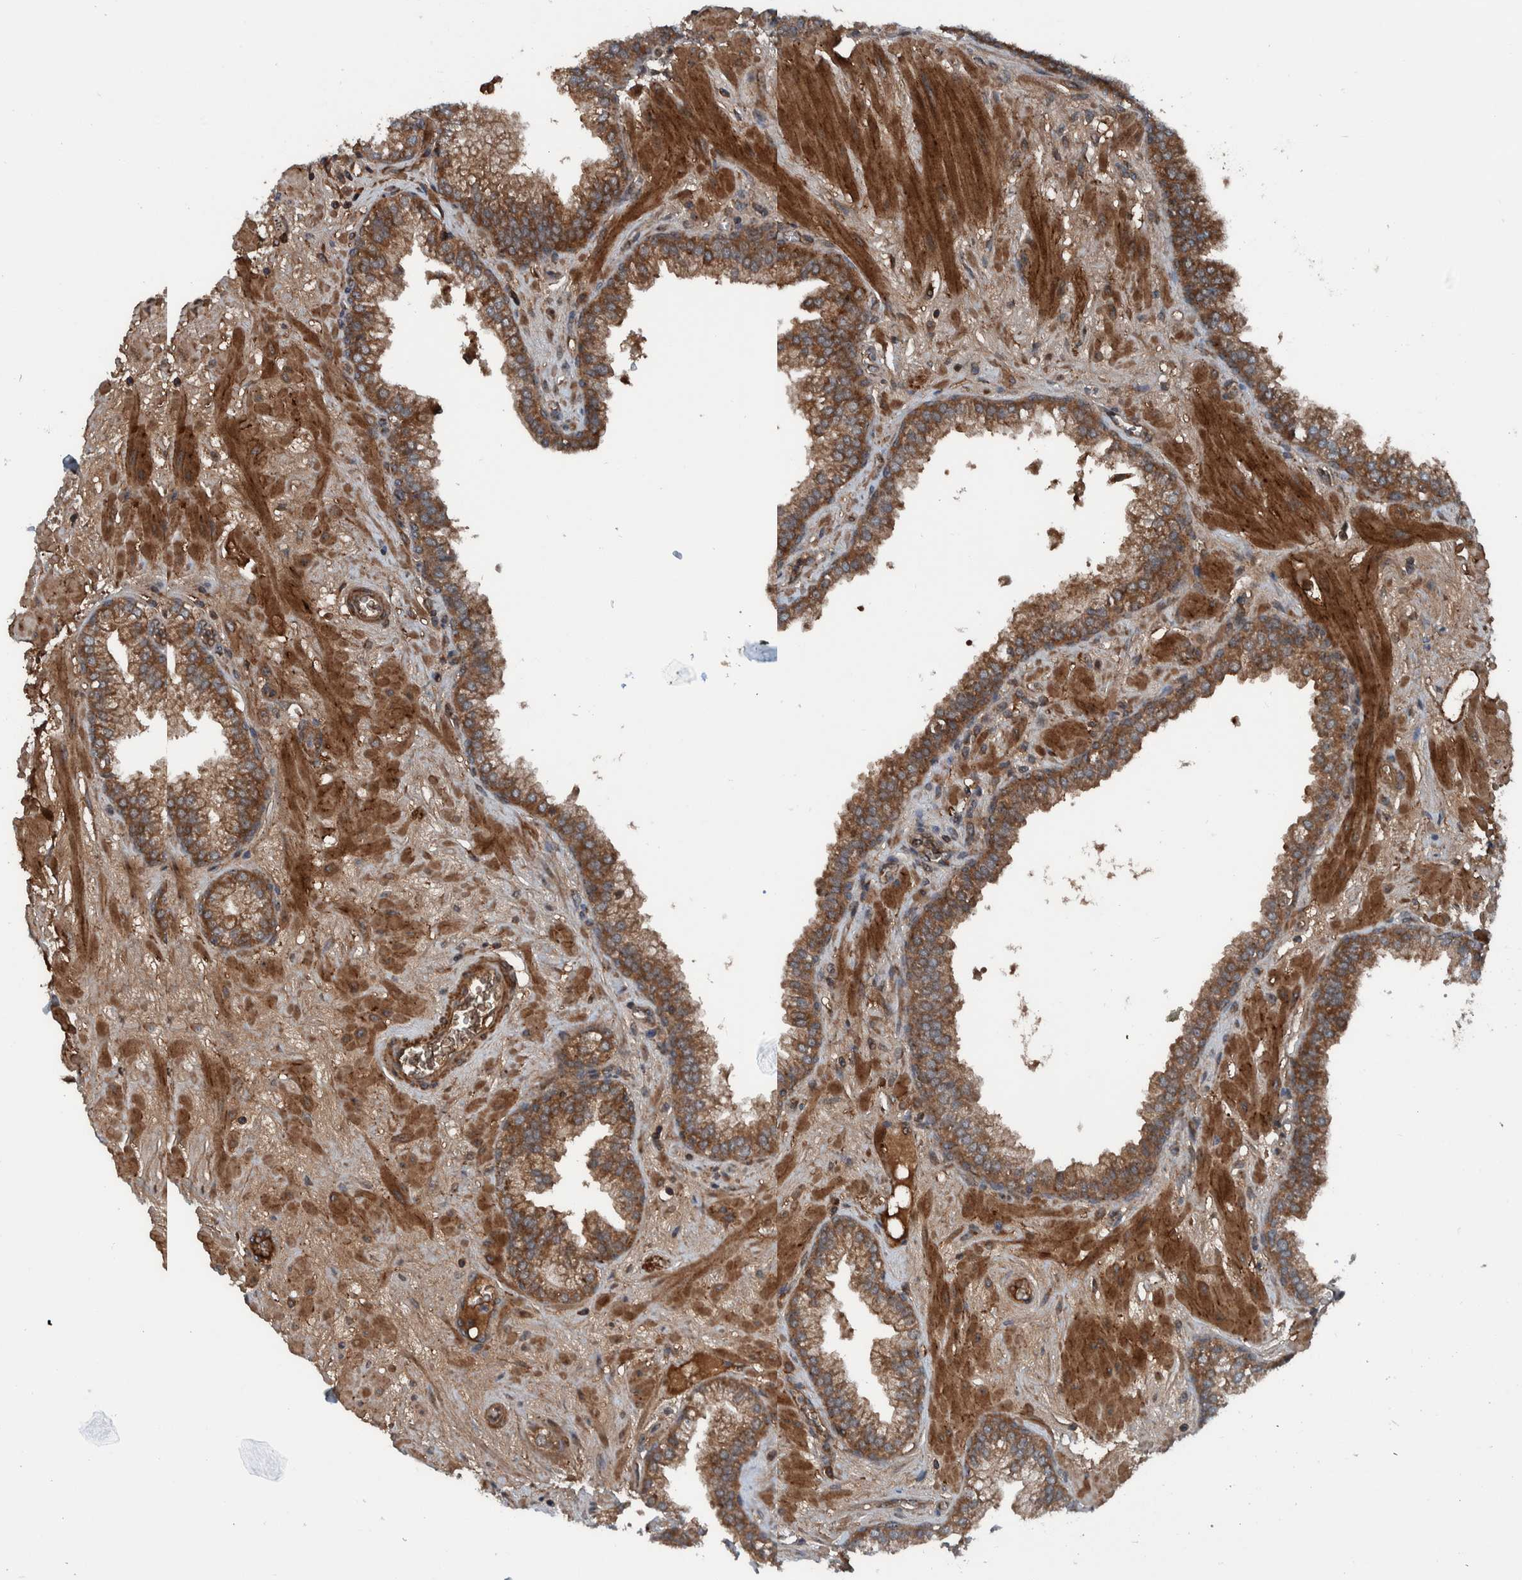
{"staining": {"intensity": "strong", "quantity": ">75%", "location": "cytoplasmic/membranous"}, "tissue": "prostate", "cell_type": "Glandular cells", "image_type": "normal", "snomed": [{"axis": "morphology", "description": "Normal tissue, NOS"}, {"axis": "morphology", "description": "Urothelial carcinoma, Low grade"}, {"axis": "topography", "description": "Urinary bladder"}, {"axis": "topography", "description": "Prostate"}], "caption": "Human prostate stained for a protein (brown) demonstrates strong cytoplasmic/membranous positive staining in approximately >75% of glandular cells.", "gene": "CUEDC1", "patient": {"sex": "male", "age": 60}}